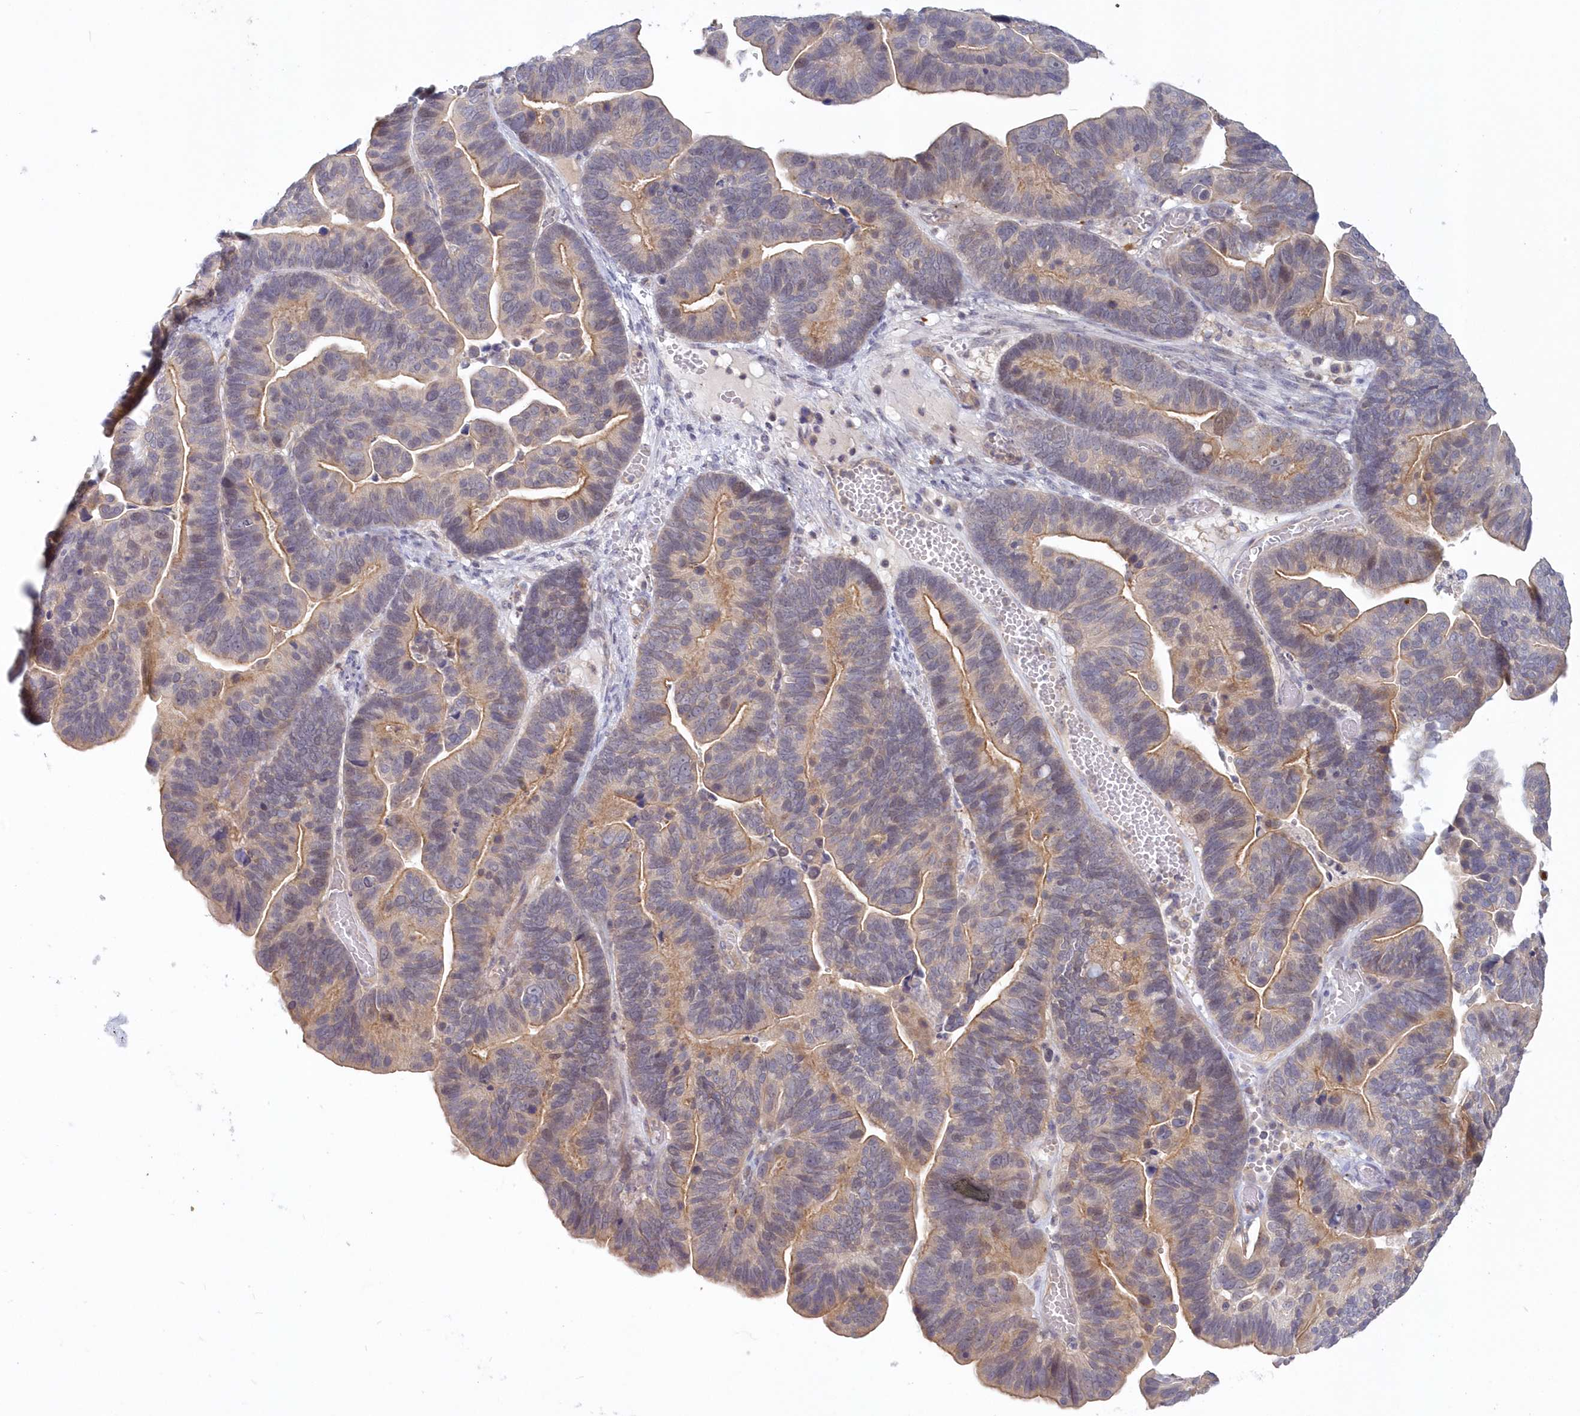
{"staining": {"intensity": "moderate", "quantity": "25%-75%", "location": "cytoplasmic/membranous"}, "tissue": "ovarian cancer", "cell_type": "Tumor cells", "image_type": "cancer", "snomed": [{"axis": "morphology", "description": "Cystadenocarcinoma, serous, NOS"}, {"axis": "topography", "description": "Ovary"}], "caption": "Ovarian serous cystadenocarcinoma stained with a protein marker shows moderate staining in tumor cells.", "gene": "KATNA1", "patient": {"sex": "female", "age": 56}}